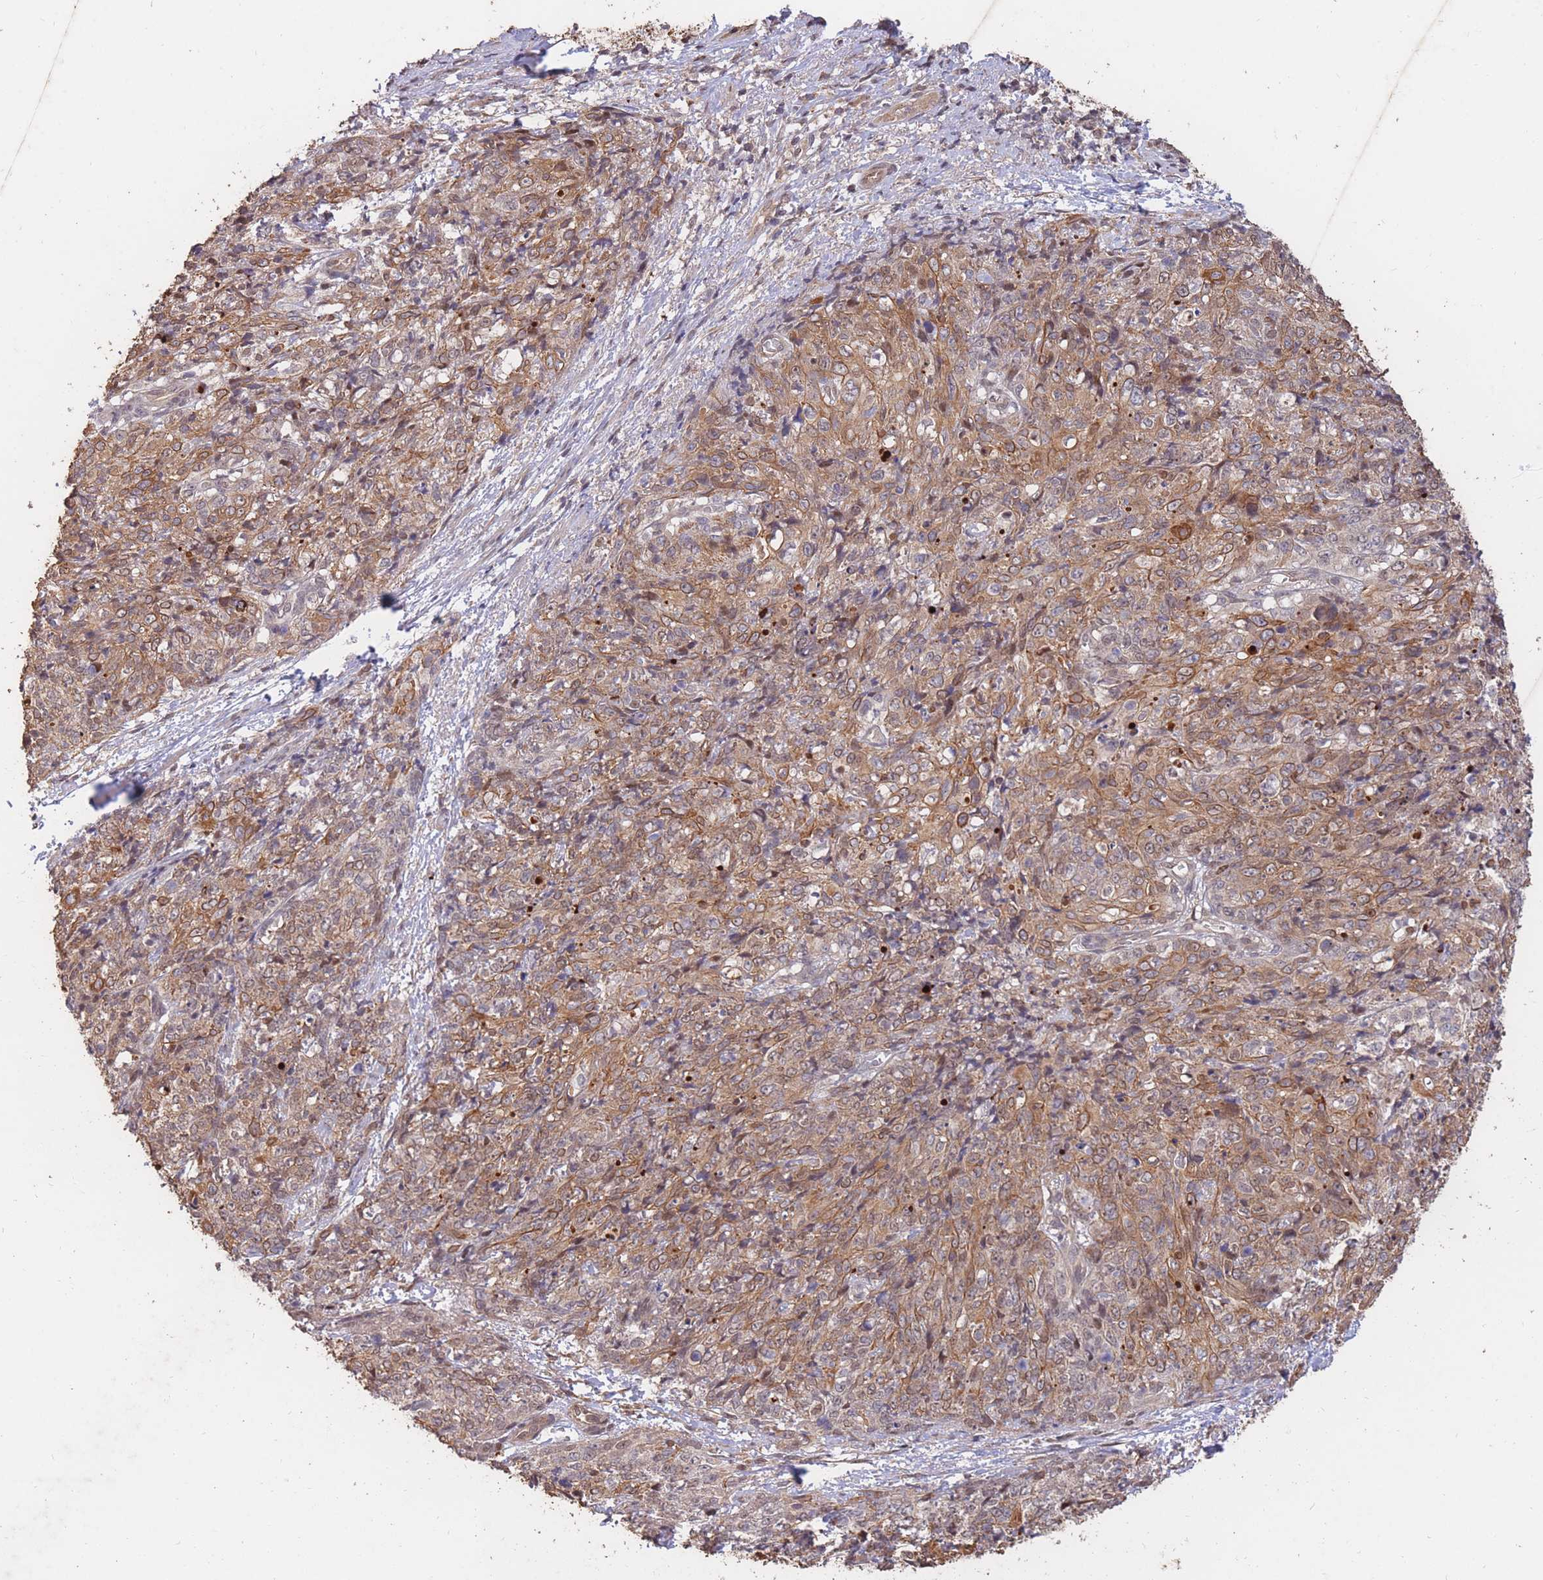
{"staining": {"intensity": "moderate", "quantity": ">75%", "location": "cytoplasmic/membranous"}, "tissue": "skin cancer", "cell_type": "Tumor cells", "image_type": "cancer", "snomed": [{"axis": "morphology", "description": "Squamous cell carcinoma, NOS"}, {"axis": "topography", "description": "Skin"}, {"axis": "topography", "description": "Vulva"}], "caption": "About >75% of tumor cells in human squamous cell carcinoma (skin) display moderate cytoplasmic/membranous protein positivity as visualized by brown immunohistochemical staining.", "gene": "RGS14", "patient": {"sex": "female", "age": 85}}